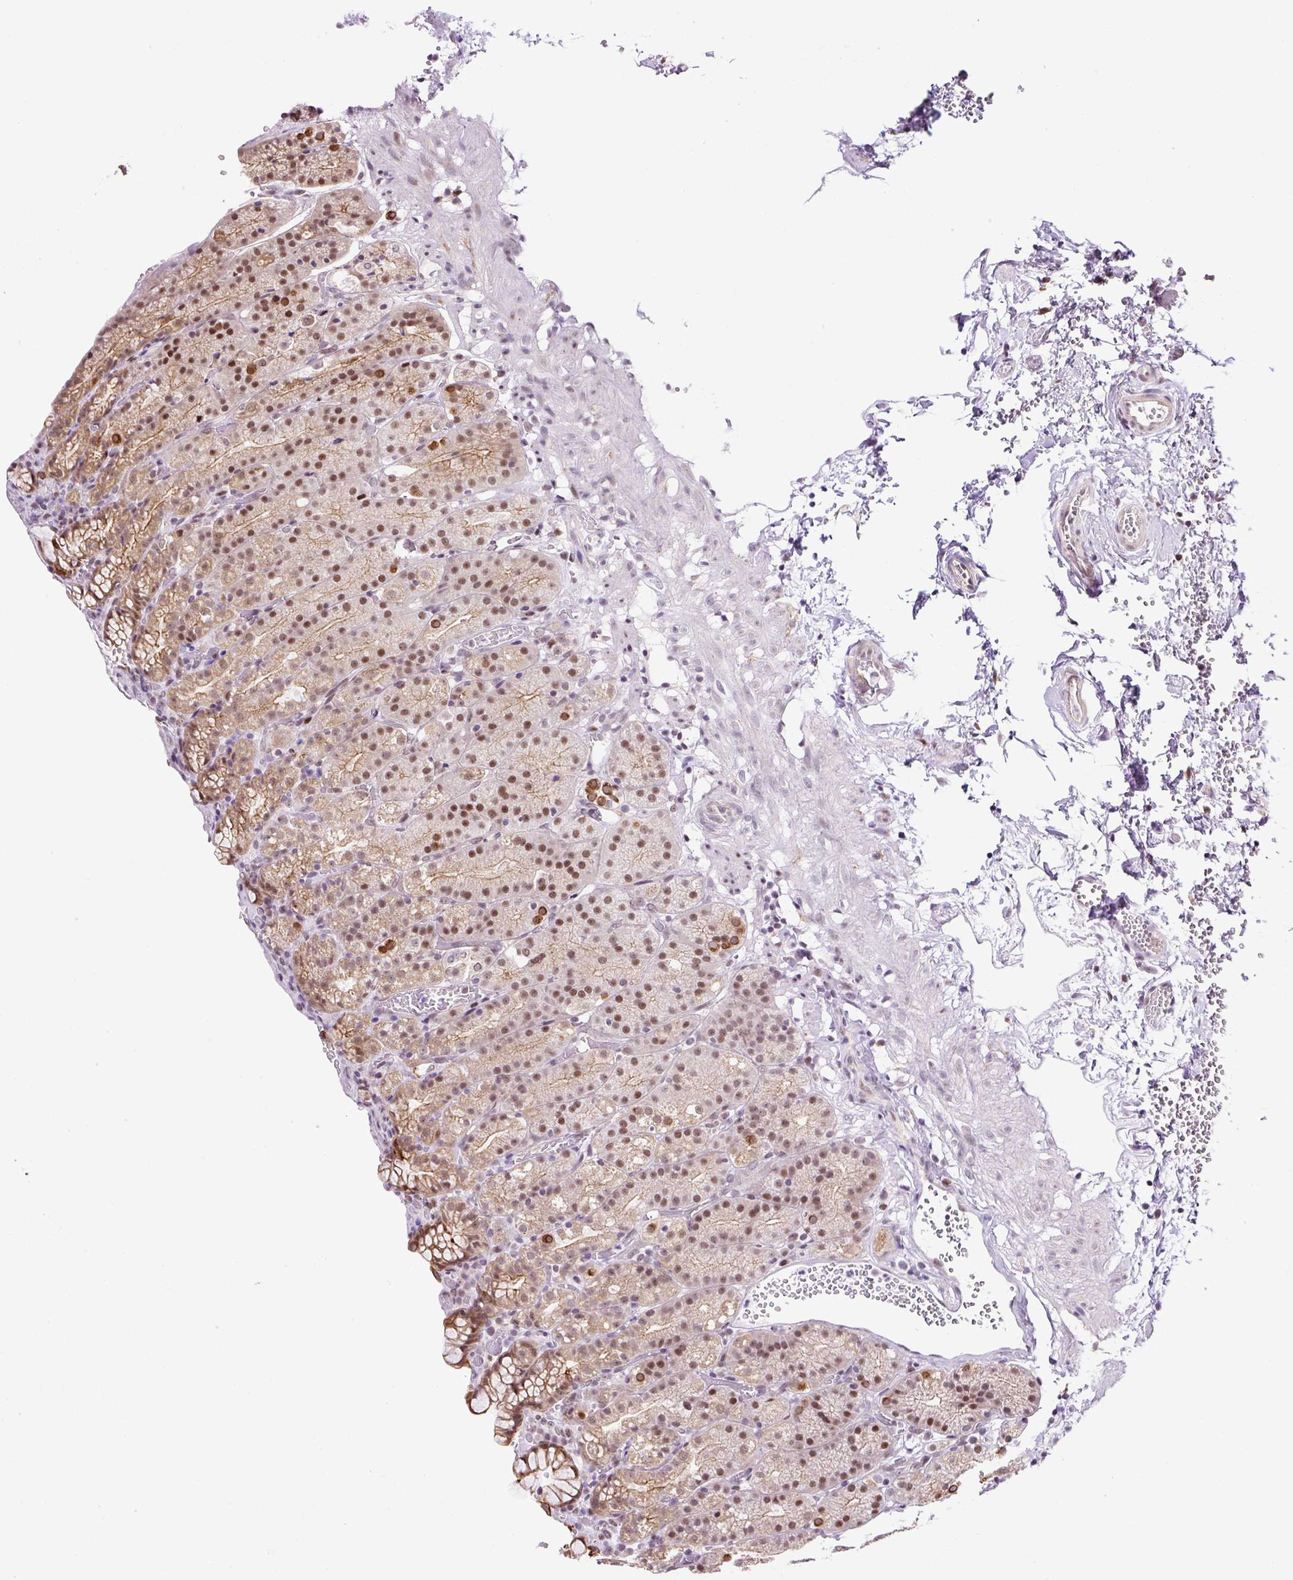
{"staining": {"intensity": "moderate", "quantity": "25%-75%", "location": "cytoplasmic/membranous,nuclear"}, "tissue": "stomach", "cell_type": "Glandular cells", "image_type": "normal", "snomed": [{"axis": "morphology", "description": "Normal tissue, NOS"}, {"axis": "topography", "description": "Stomach, upper"}], "caption": "IHC micrograph of benign stomach: stomach stained using immunohistochemistry shows medium levels of moderate protein expression localized specifically in the cytoplasmic/membranous,nuclear of glandular cells, appearing as a cytoplasmic/membranous,nuclear brown color.", "gene": "TAF1A", "patient": {"sex": "female", "age": 81}}